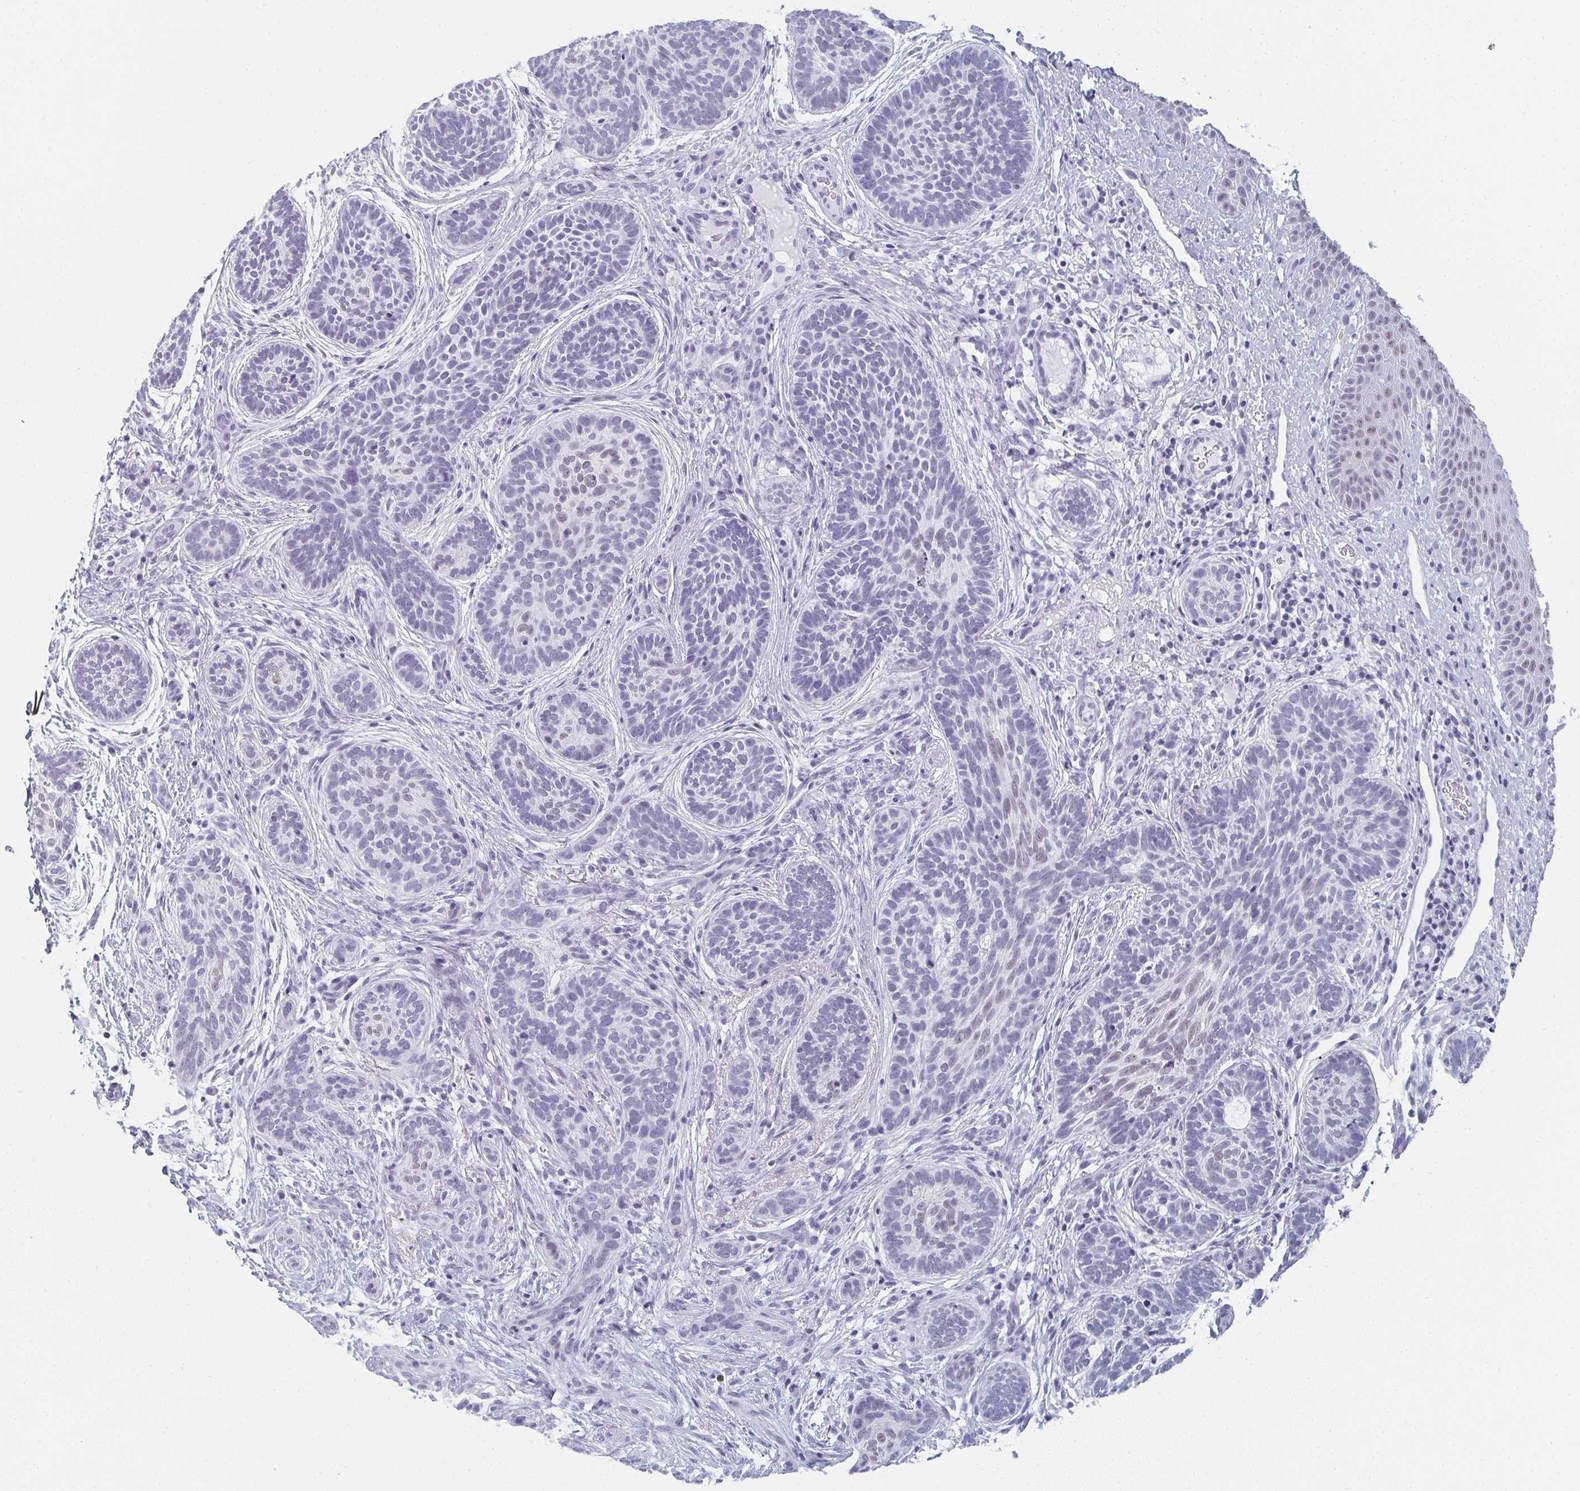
{"staining": {"intensity": "negative", "quantity": "none", "location": "none"}, "tissue": "skin cancer", "cell_type": "Tumor cells", "image_type": "cancer", "snomed": [{"axis": "morphology", "description": "Basal cell carcinoma"}, {"axis": "topography", "description": "Skin"}], "caption": "Tumor cells show no significant protein staining in skin basal cell carcinoma.", "gene": "PYCR3", "patient": {"sex": "male", "age": 63}}